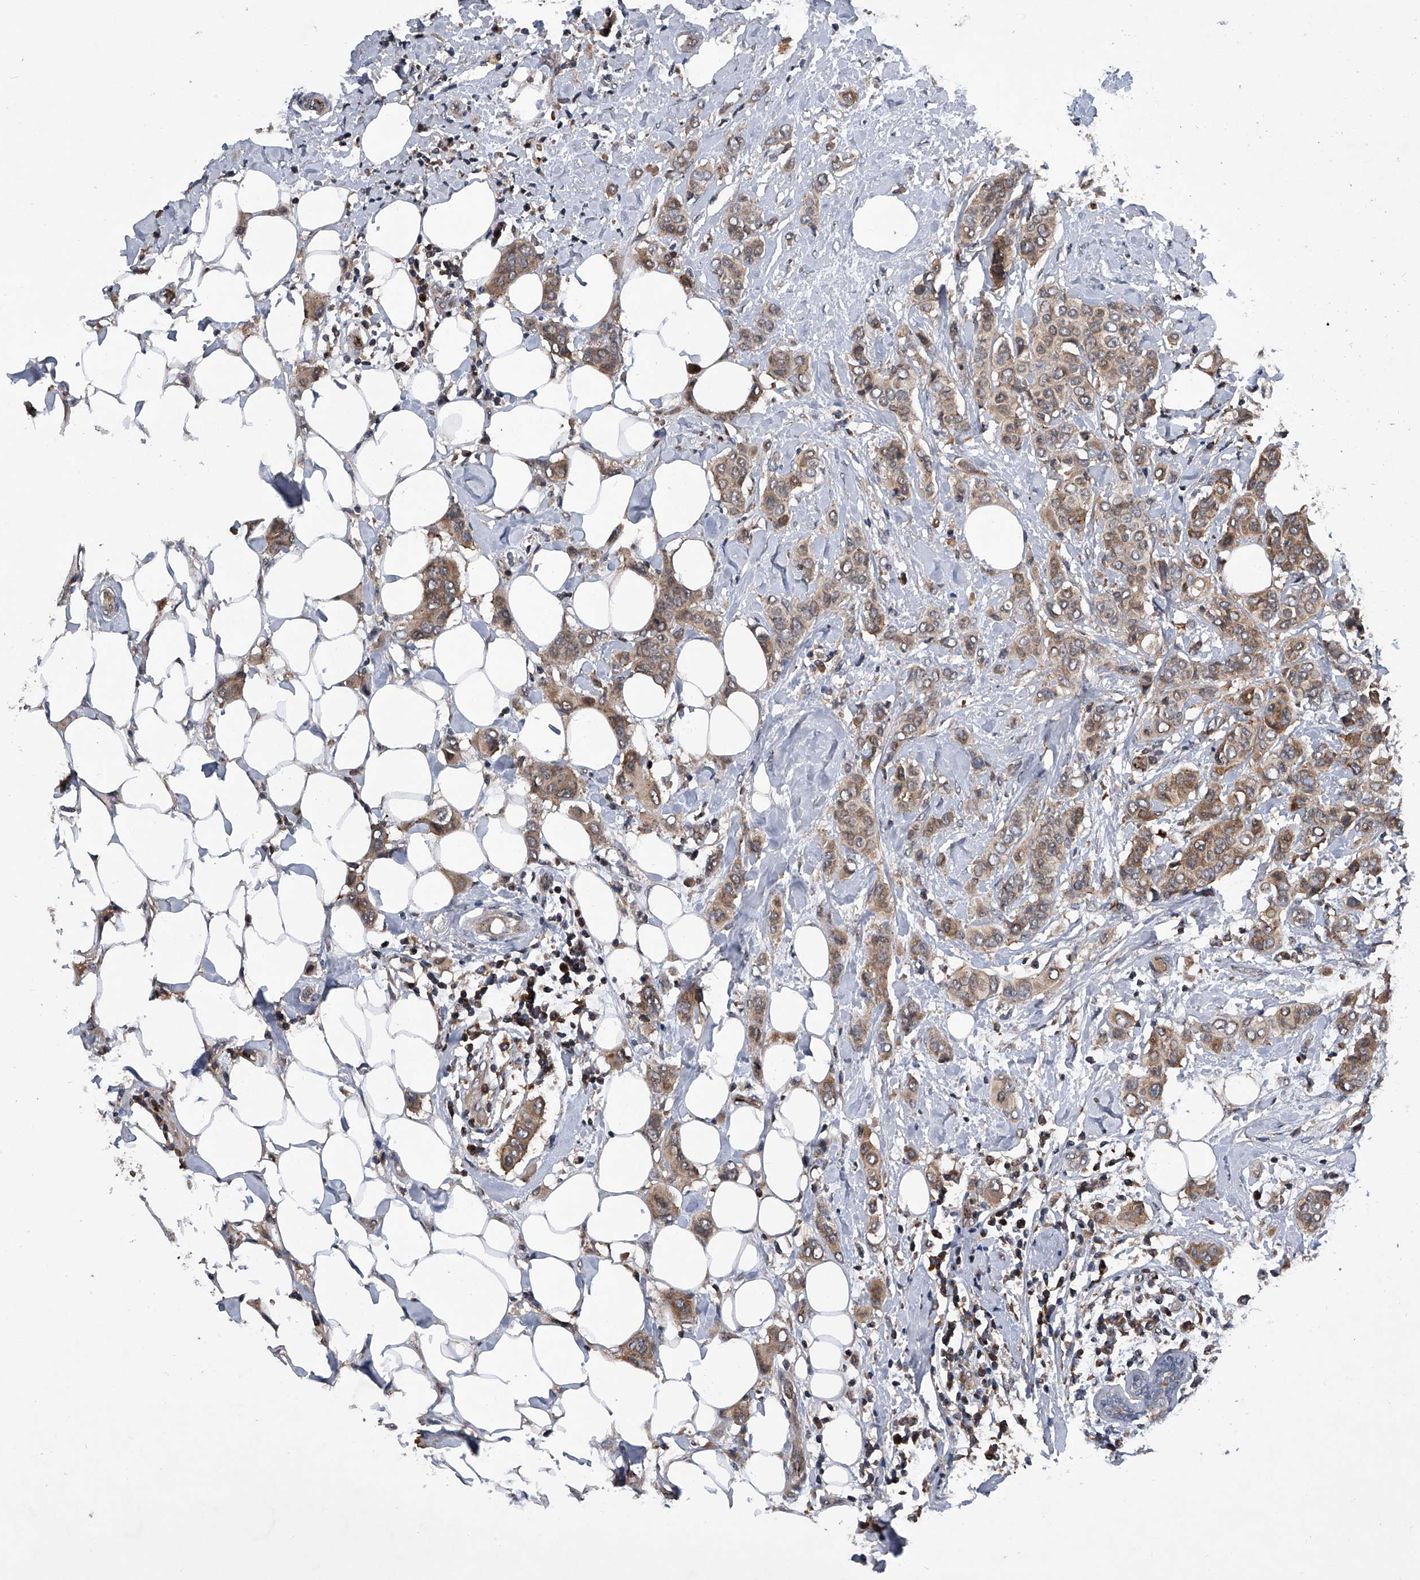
{"staining": {"intensity": "weak", "quantity": ">75%", "location": "cytoplasmic/membranous"}, "tissue": "breast cancer", "cell_type": "Tumor cells", "image_type": "cancer", "snomed": [{"axis": "morphology", "description": "Lobular carcinoma"}, {"axis": "topography", "description": "Breast"}], "caption": "DAB (3,3'-diaminobenzidine) immunohistochemical staining of human lobular carcinoma (breast) demonstrates weak cytoplasmic/membranous protein positivity in approximately >75% of tumor cells. (DAB (3,3'-diaminobenzidine) IHC with brightfield microscopy, high magnification).", "gene": "ZNF30", "patient": {"sex": "female", "age": 51}}